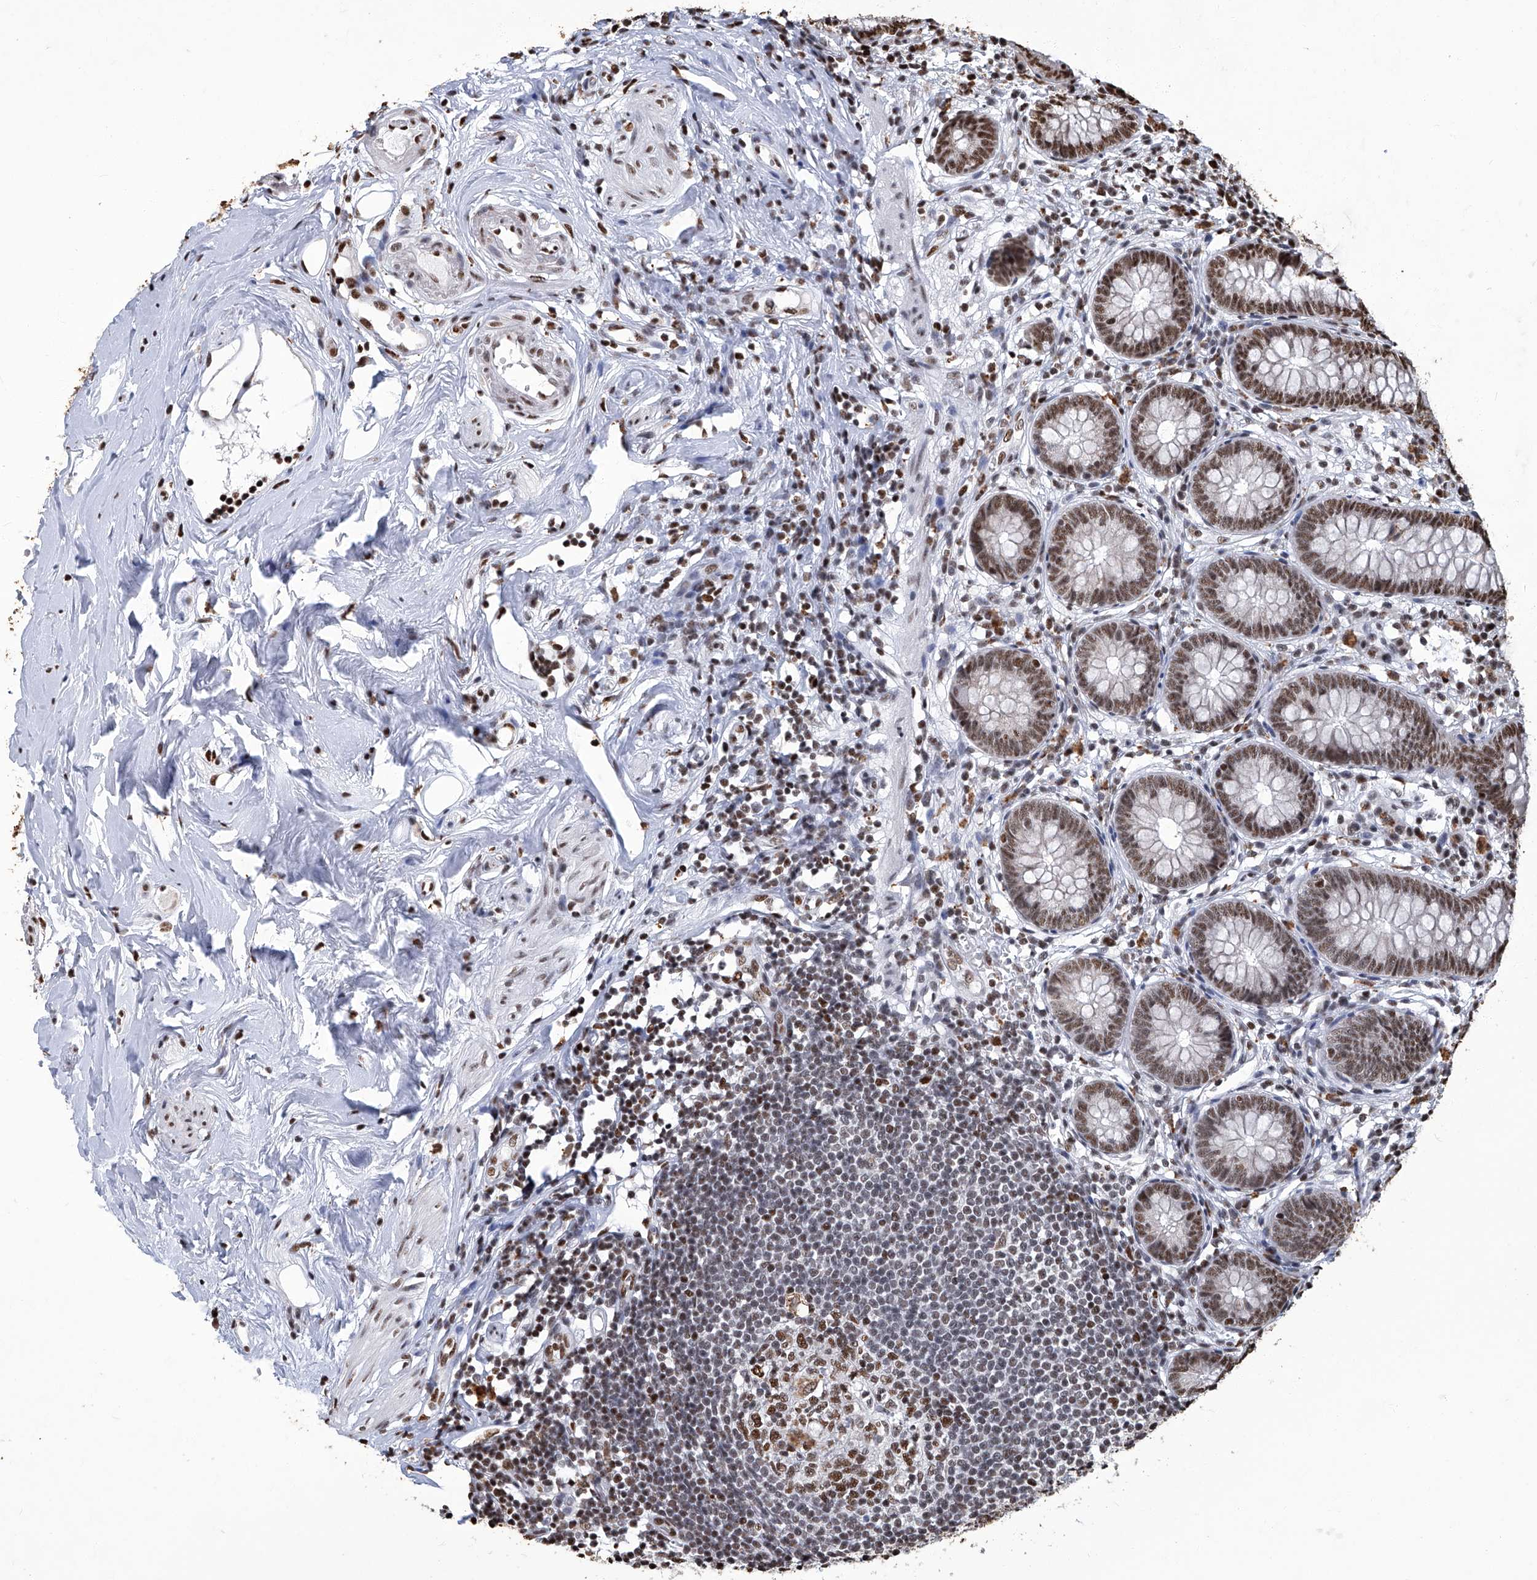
{"staining": {"intensity": "moderate", "quantity": ">75%", "location": "nuclear"}, "tissue": "appendix", "cell_type": "Glandular cells", "image_type": "normal", "snomed": [{"axis": "morphology", "description": "Normal tissue, NOS"}, {"axis": "topography", "description": "Appendix"}], "caption": "Immunohistochemical staining of unremarkable appendix exhibits medium levels of moderate nuclear staining in approximately >75% of glandular cells. (DAB (3,3'-diaminobenzidine) IHC with brightfield microscopy, high magnification).", "gene": "HBP1", "patient": {"sex": "female", "age": 62}}